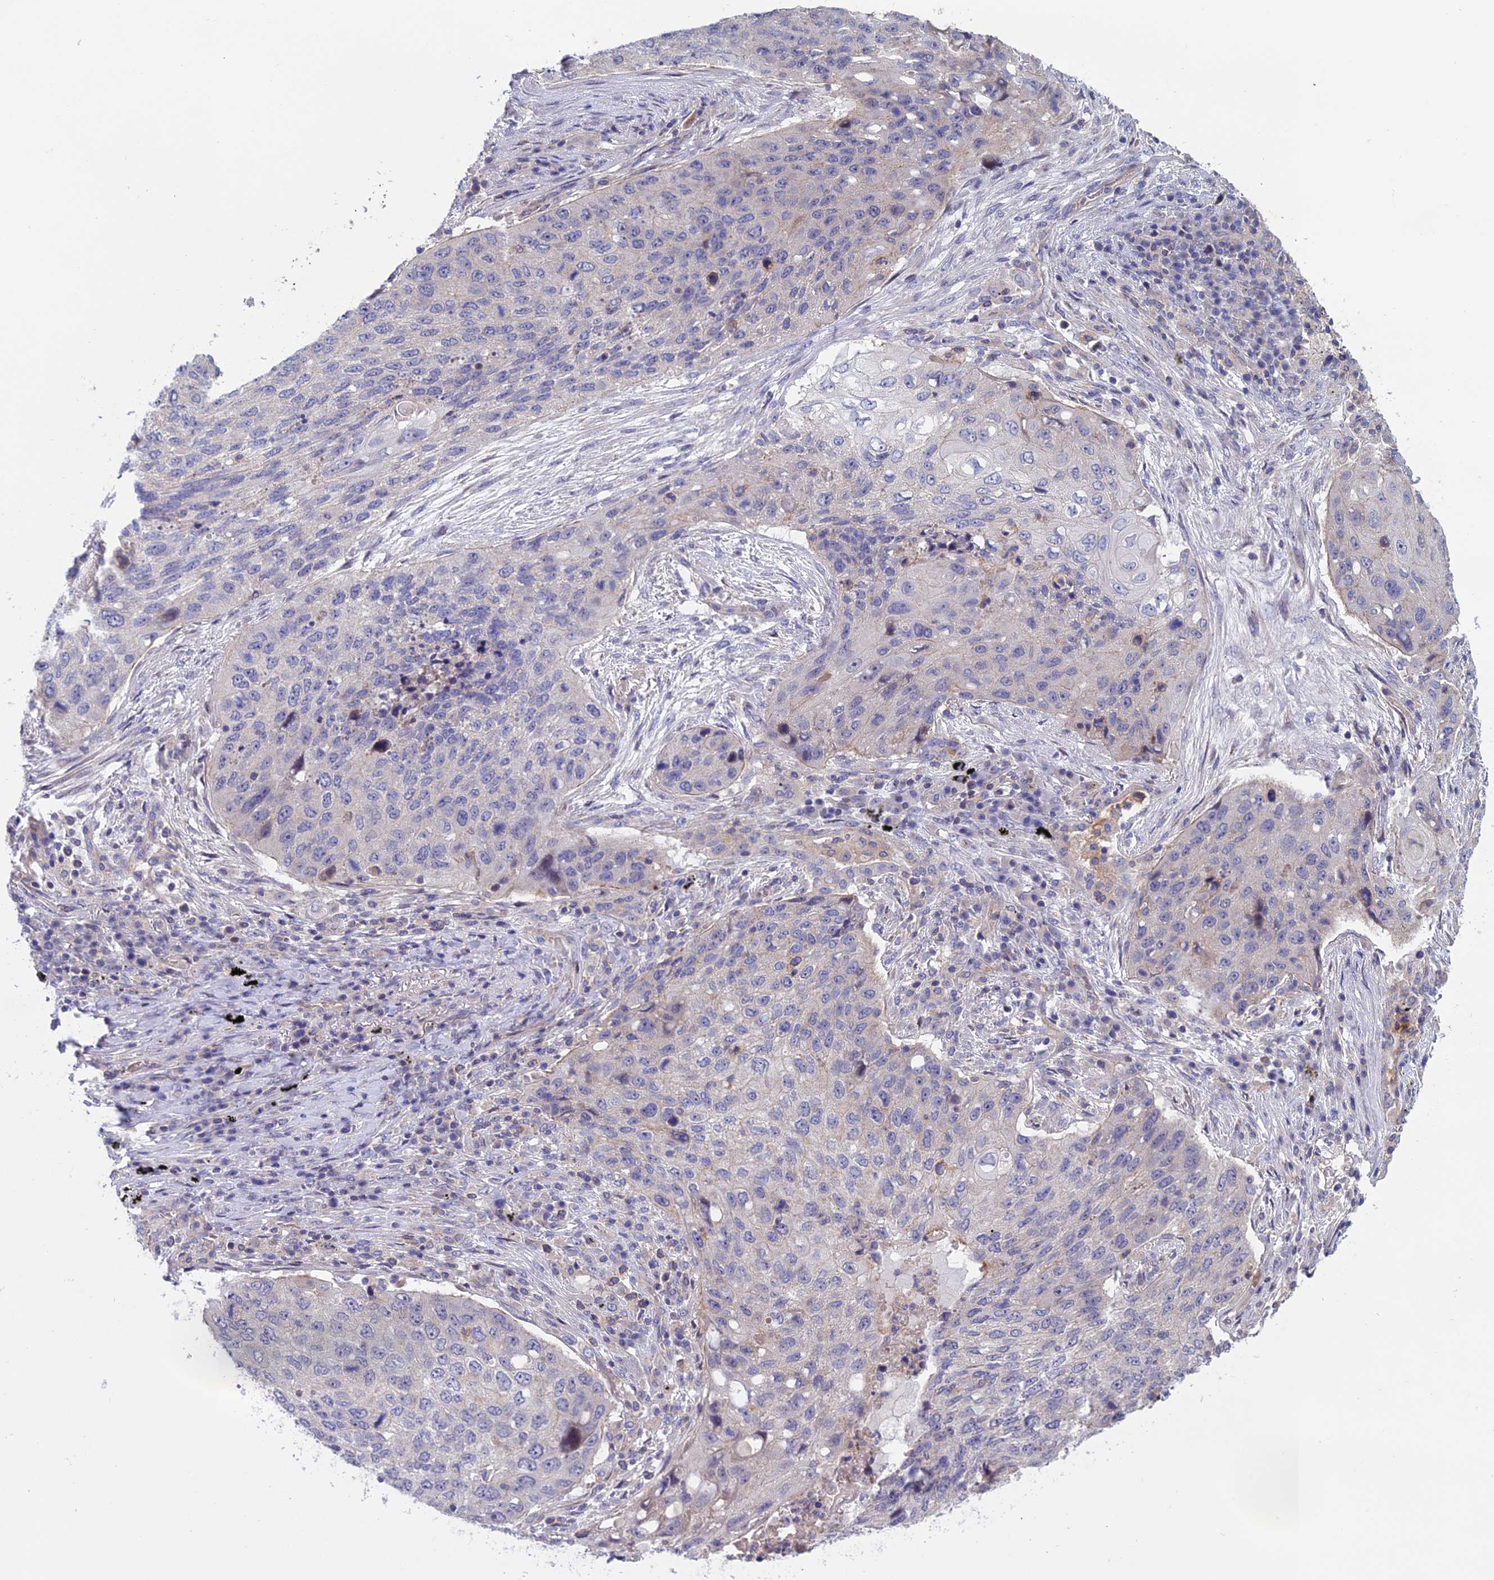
{"staining": {"intensity": "negative", "quantity": "none", "location": "none"}, "tissue": "lung cancer", "cell_type": "Tumor cells", "image_type": "cancer", "snomed": [{"axis": "morphology", "description": "Squamous cell carcinoma, NOS"}, {"axis": "topography", "description": "Lung"}], "caption": "IHC of human lung cancer (squamous cell carcinoma) reveals no staining in tumor cells.", "gene": "USP37", "patient": {"sex": "female", "age": 63}}